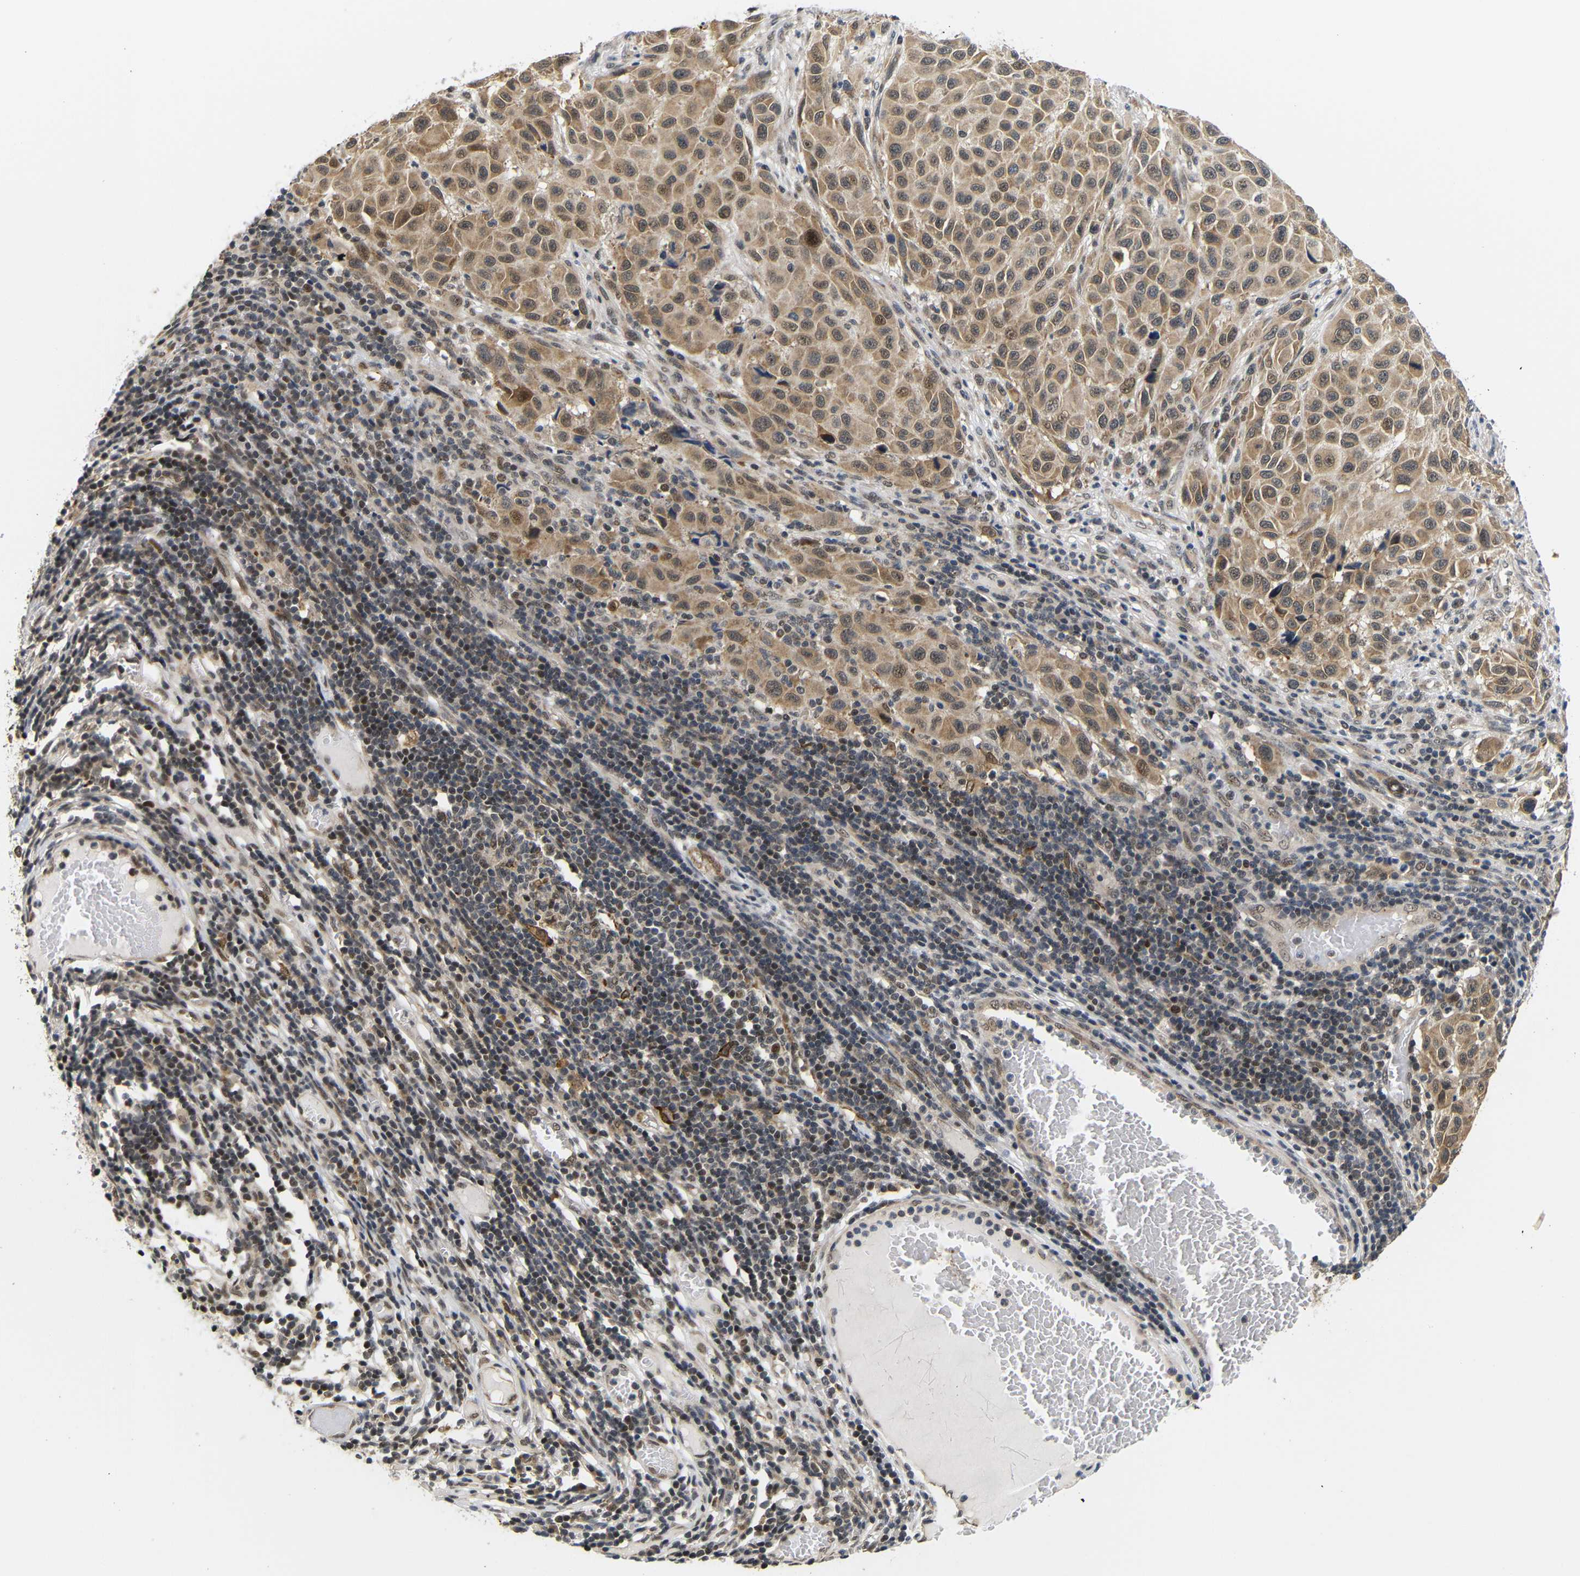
{"staining": {"intensity": "moderate", "quantity": ">75%", "location": "cytoplasmic/membranous"}, "tissue": "melanoma", "cell_type": "Tumor cells", "image_type": "cancer", "snomed": [{"axis": "morphology", "description": "Malignant melanoma, Metastatic site"}, {"axis": "topography", "description": "Lymph node"}], "caption": "Immunohistochemistry (IHC) of human malignant melanoma (metastatic site) reveals medium levels of moderate cytoplasmic/membranous positivity in about >75% of tumor cells.", "gene": "GJA5", "patient": {"sex": "male", "age": 61}}